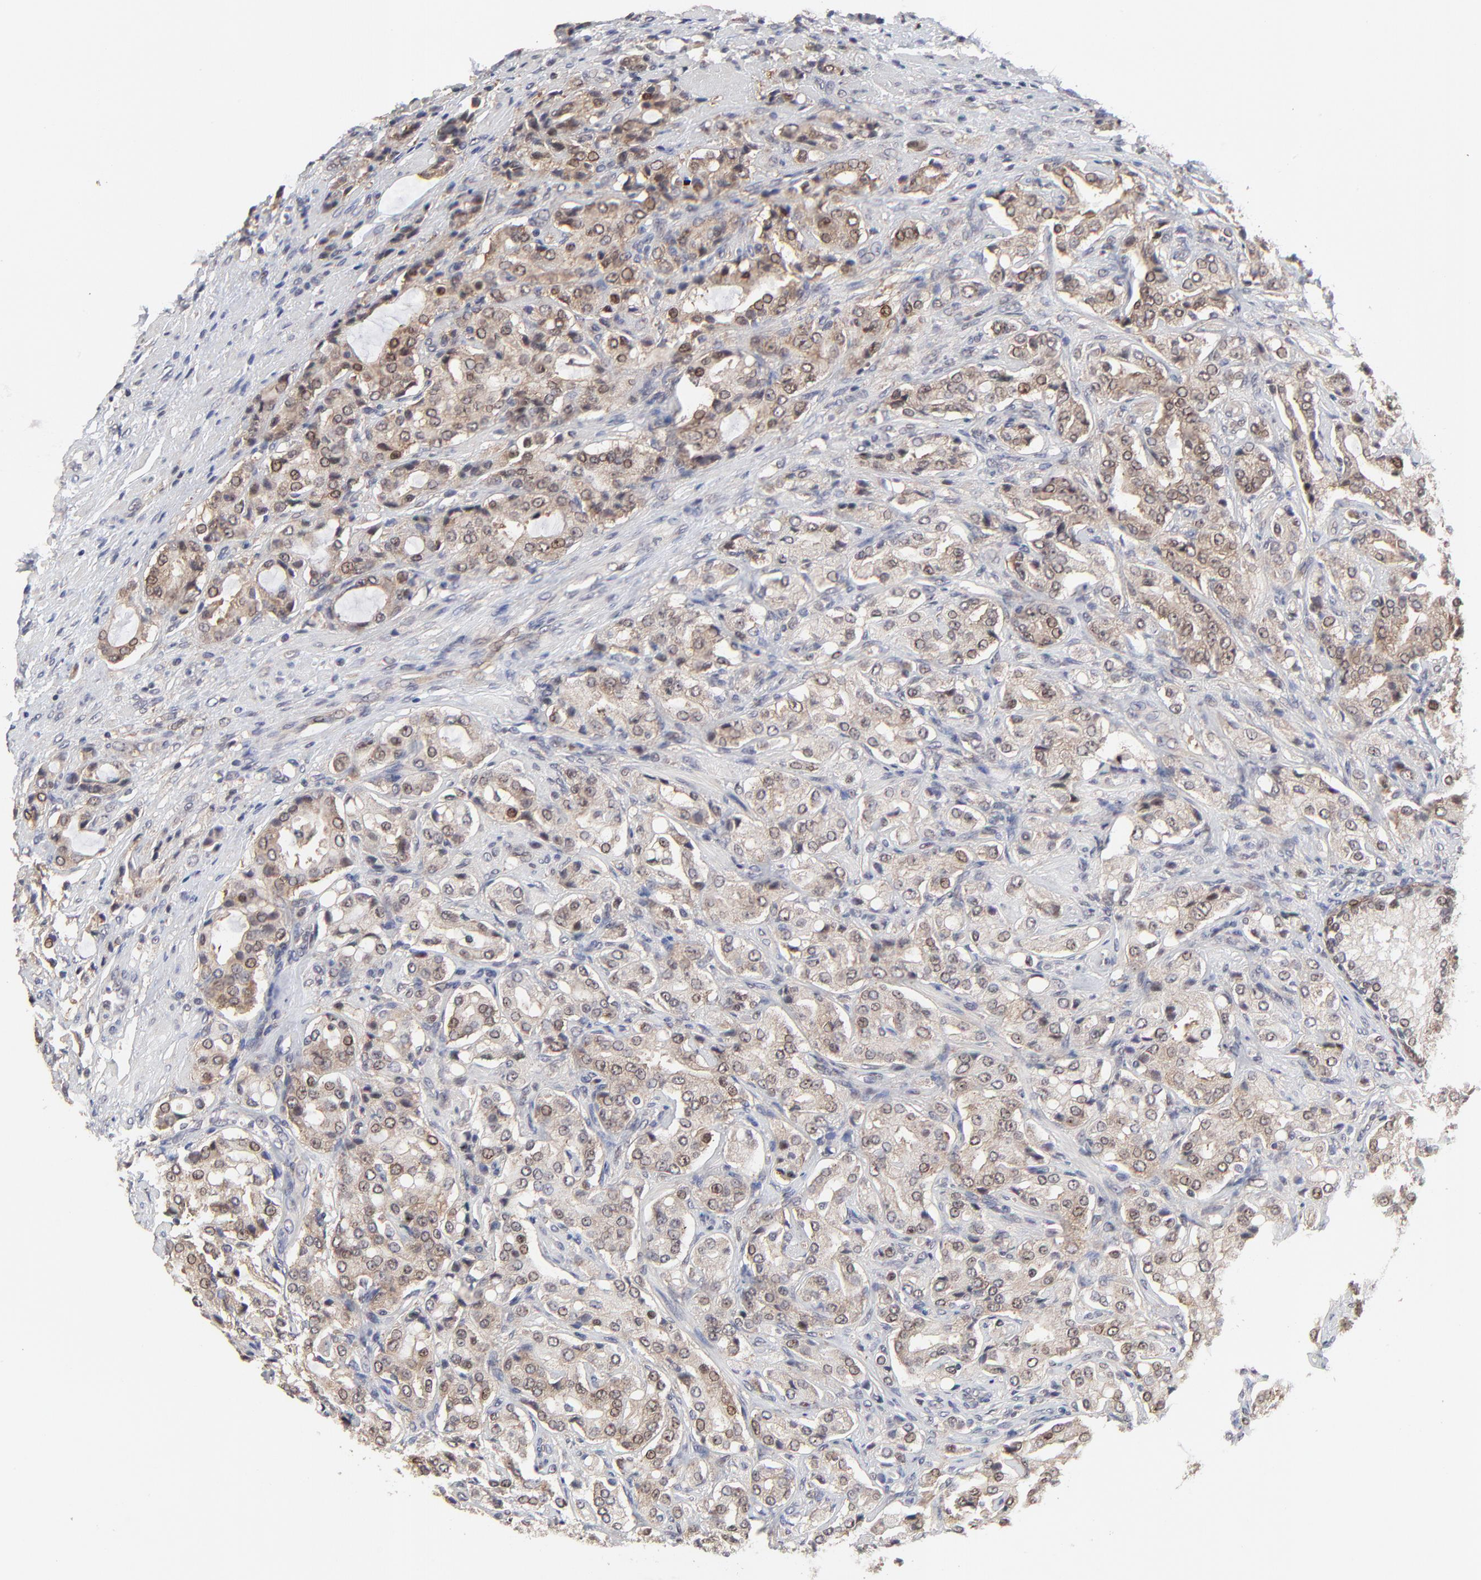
{"staining": {"intensity": "weak", "quantity": ">75%", "location": "cytoplasmic/membranous"}, "tissue": "prostate cancer", "cell_type": "Tumor cells", "image_type": "cancer", "snomed": [{"axis": "morphology", "description": "Adenocarcinoma, High grade"}, {"axis": "topography", "description": "Prostate"}], "caption": "A brown stain highlights weak cytoplasmic/membranous positivity of a protein in prostate cancer tumor cells.", "gene": "FRMD8", "patient": {"sex": "male", "age": 72}}